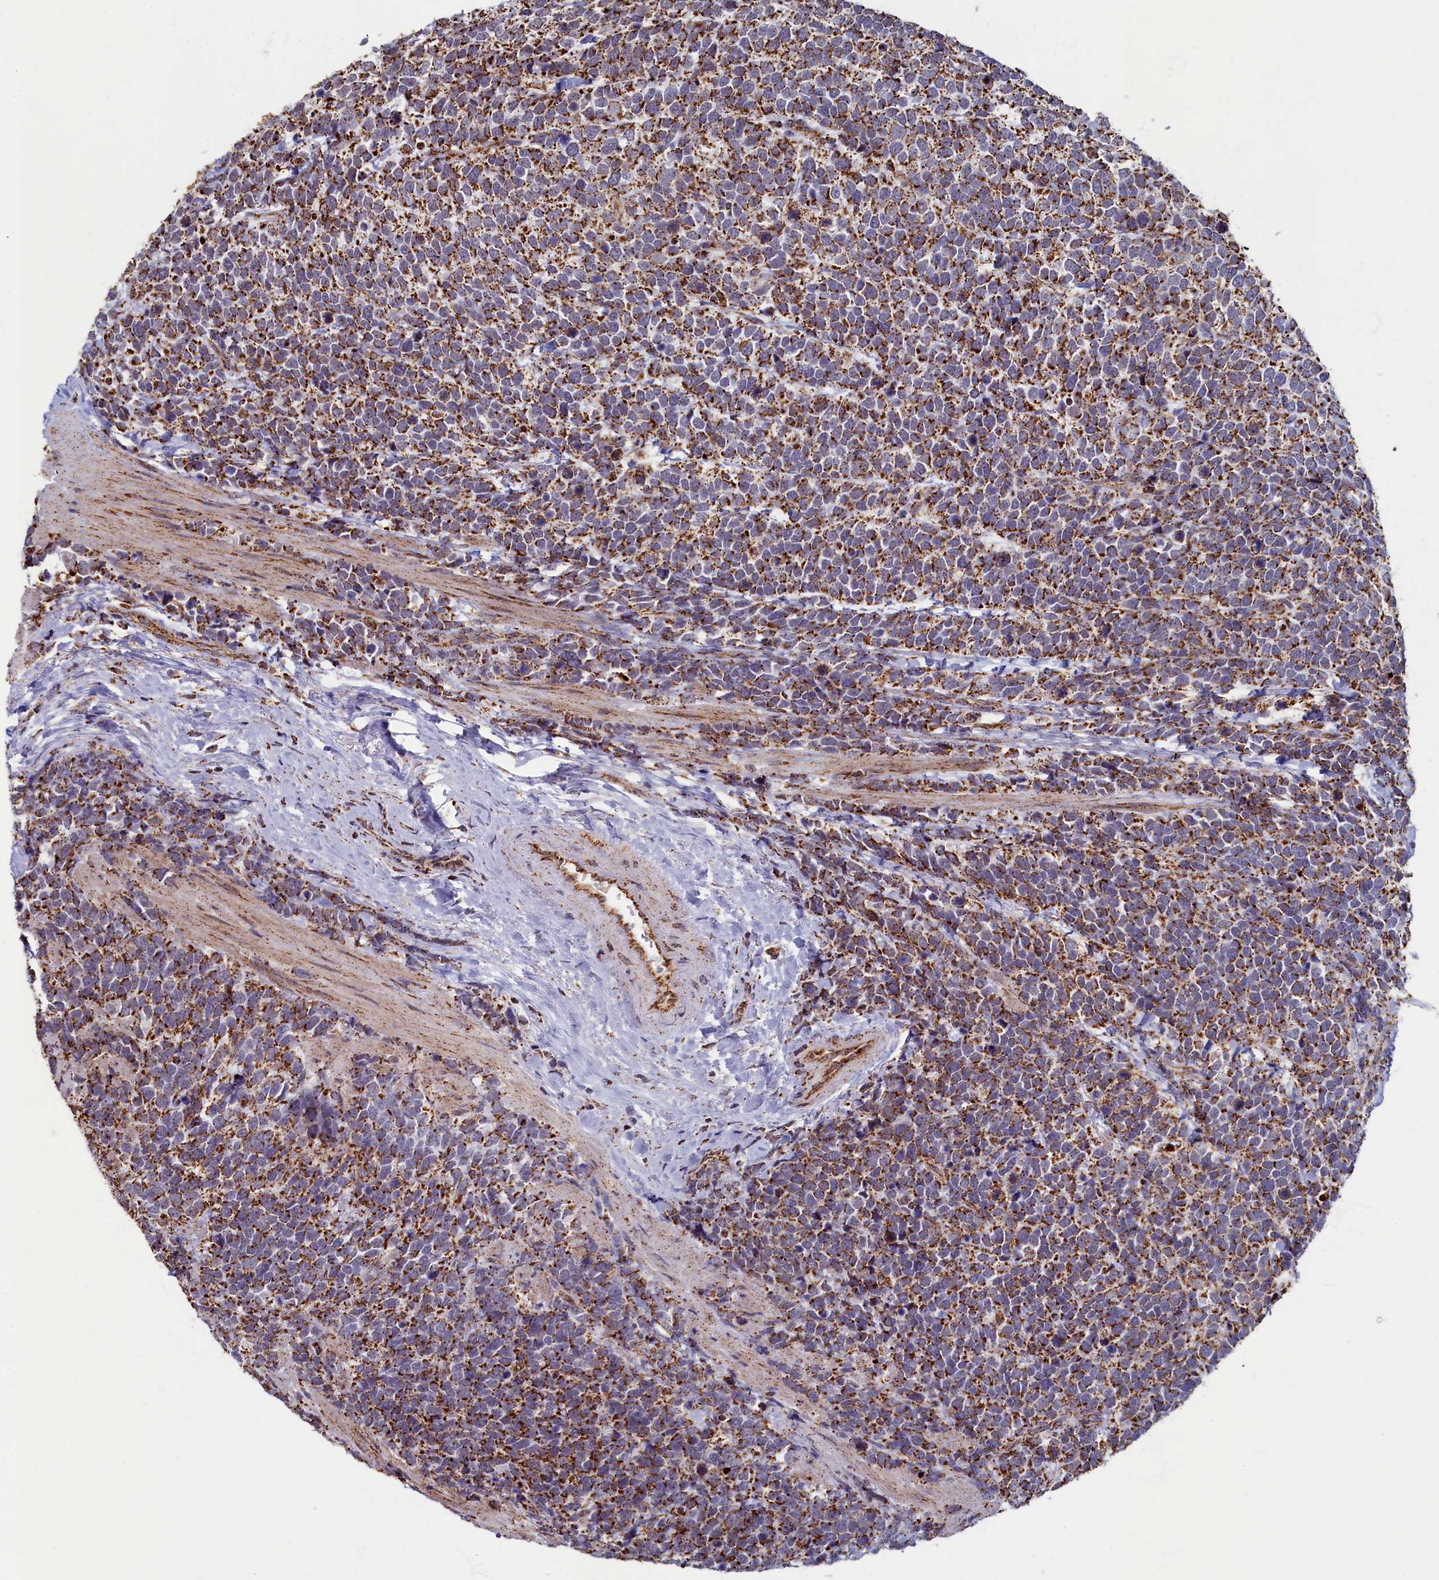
{"staining": {"intensity": "moderate", "quantity": ">75%", "location": "cytoplasmic/membranous"}, "tissue": "urothelial cancer", "cell_type": "Tumor cells", "image_type": "cancer", "snomed": [{"axis": "morphology", "description": "Urothelial carcinoma, High grade"}, {"axis": "topography", "description": "Urinary bladder"}], "caption": "IHC photomicrograph of high-grade urothelial carcinoma stained for a protein (brown), which reveals medium levels of moderate cytoplasmic/membranous staining in approximately >75% of tumor cells.", "gene": "SPR", "patient": {"sex": "female", "age": 82}}